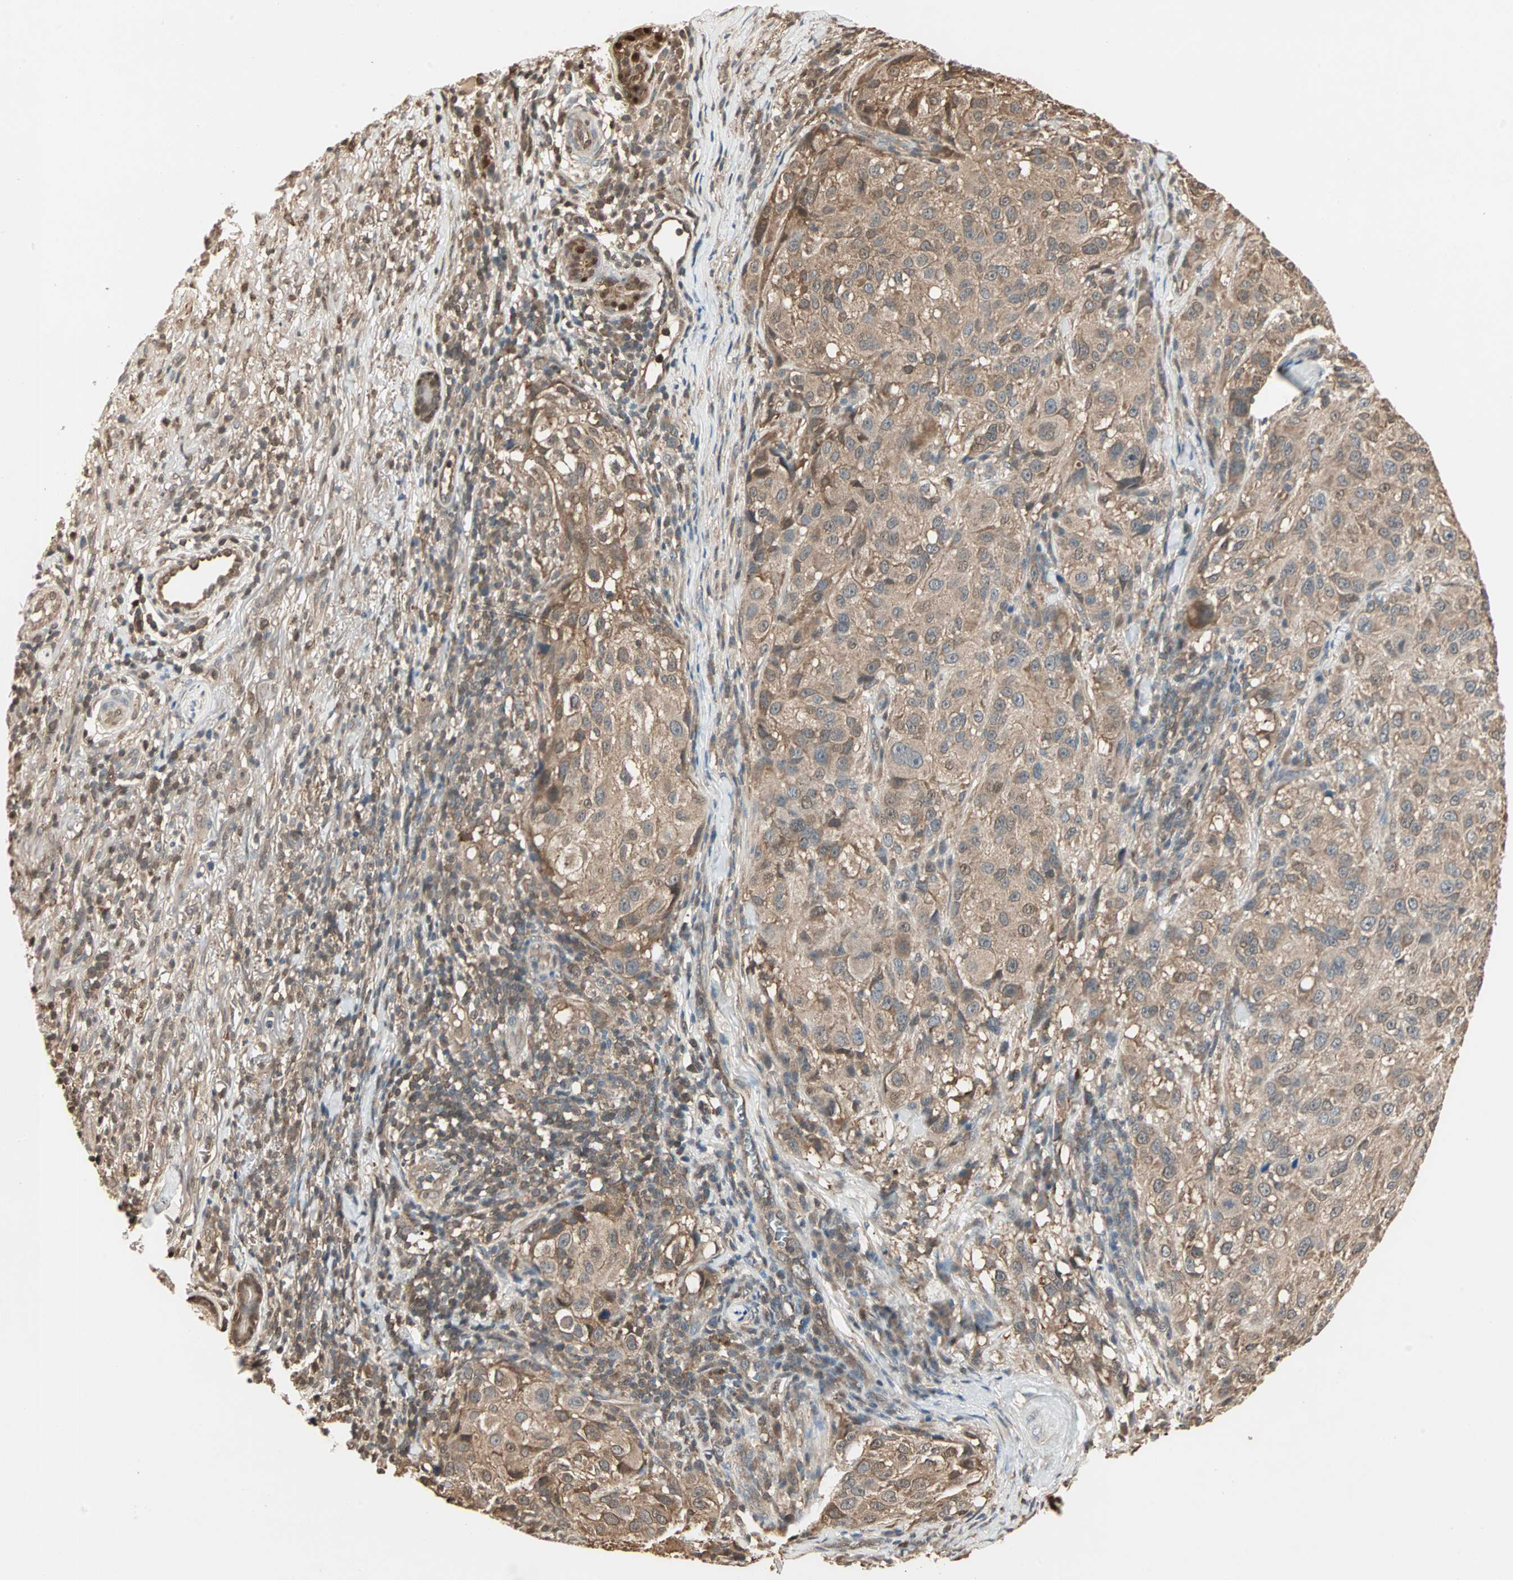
{"staining": {"intensity": "moderate", "quantity": ">75%", "location": "cytoplasmic/membranous"}, "tissue": "melanoma", "cell_type": "Tumor cells", "image_type": "cancer", "snomed": [{"axis": "morphology", "description": "Necrosis, NOS"}, {"axis": "morphology", "description": "Malignant melanoma, NOS"}, {"axis": "topography", "description": "Skin"}], "caption": "DAB (3,3'-diaminobenzidine) immunohistochemical staining of melanoma demonstrates moderate cytoplasmic/membranous protein positivity in approximately >75% of tumor cells.", "gene": "DRG2", "patient": {"sex": "female", "age": 87}}